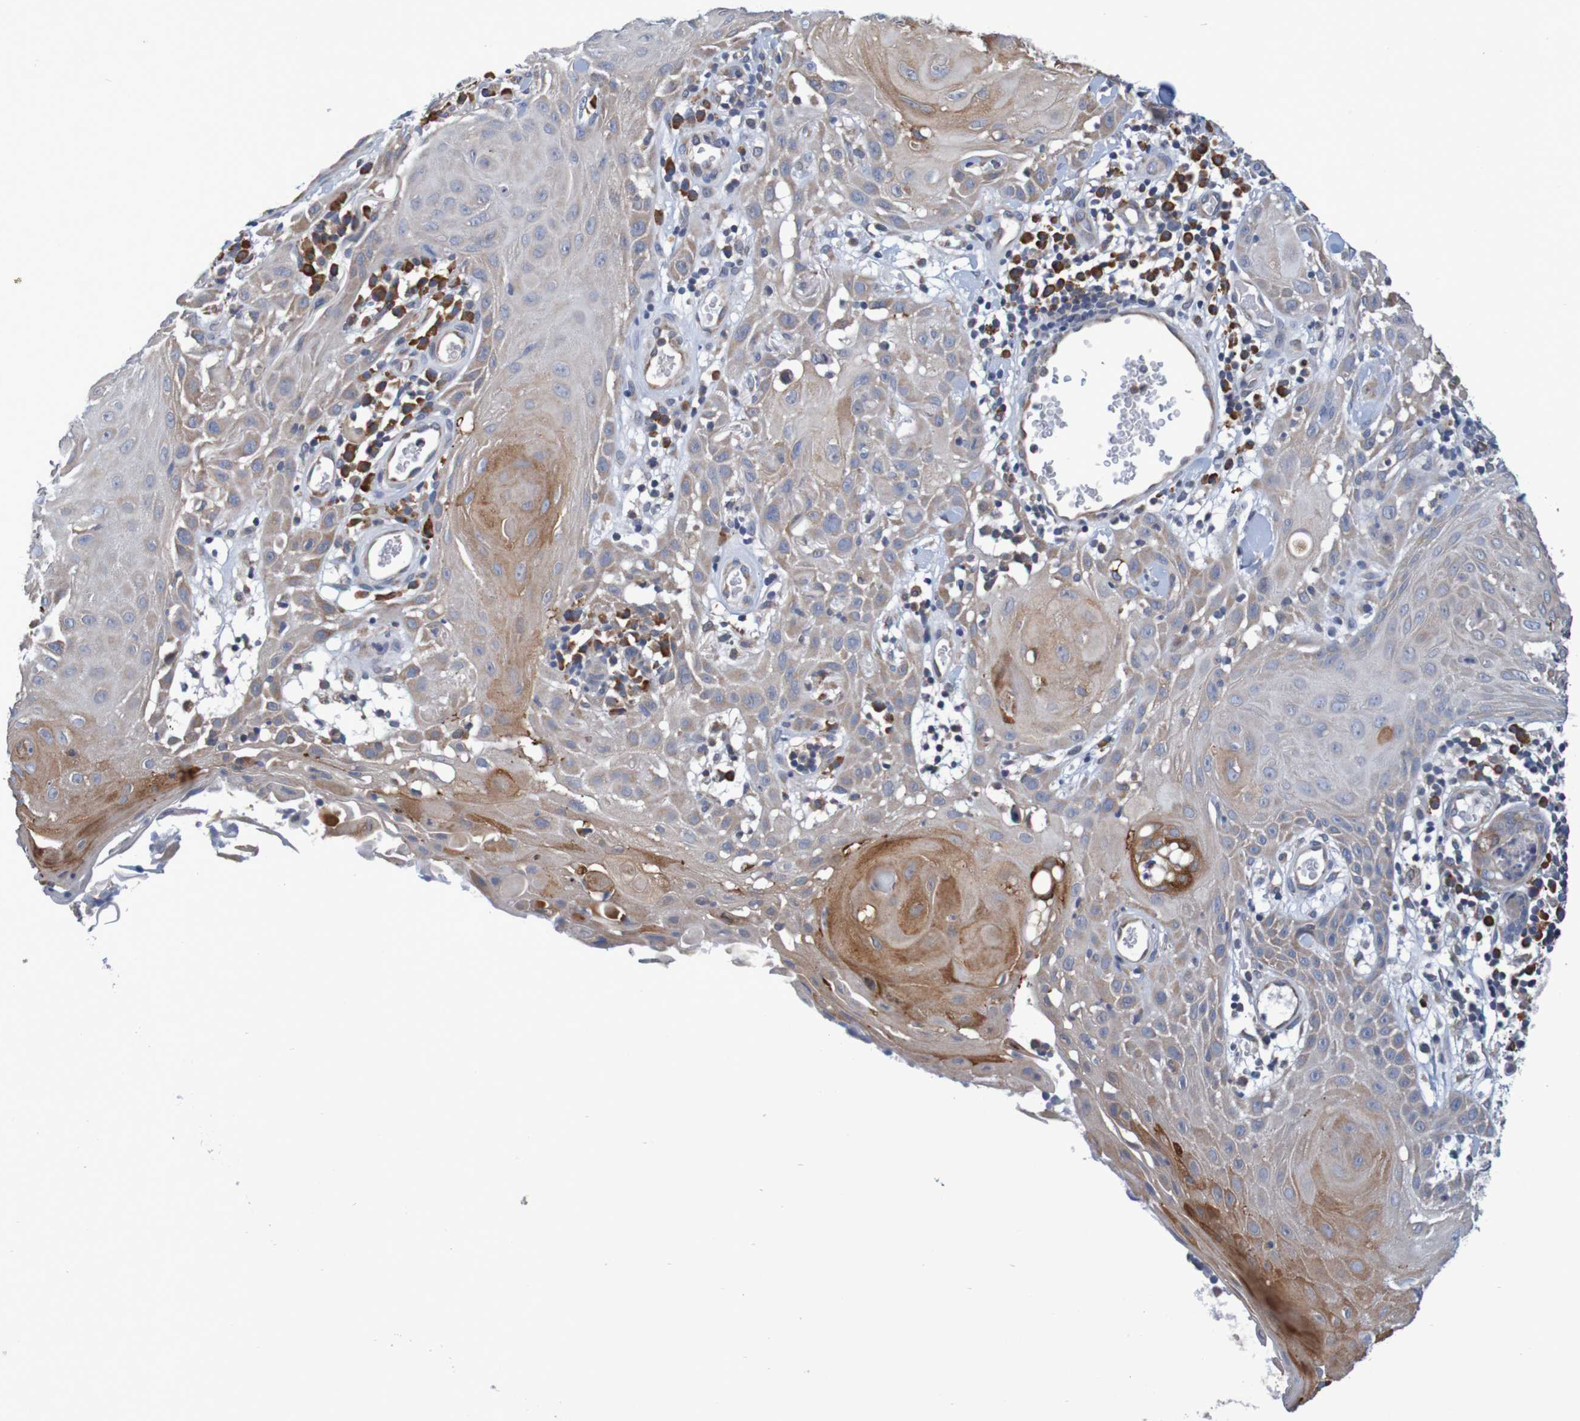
{"staining": {"intensity": "moderate", "quantity": "<25%", "location": "cytoplasmic/membranous"}, "tissue": "skin cancer", "cell_type": "Tumor cells", "image_type": "cancer", "snomed": [{"axis": "morphology", "description": "Squamous cell carcinoma, NOS"}, {"axis": "topography", "description": "Skin"}], "caption": "A low amount of moderate cytoplasmic/membranous expression is present in about <25% of tumor cells in squamous cell carcinoma (skin) tissue.", "gene": "CLDN18", "patient": {"sex": "male", "age": 24}}